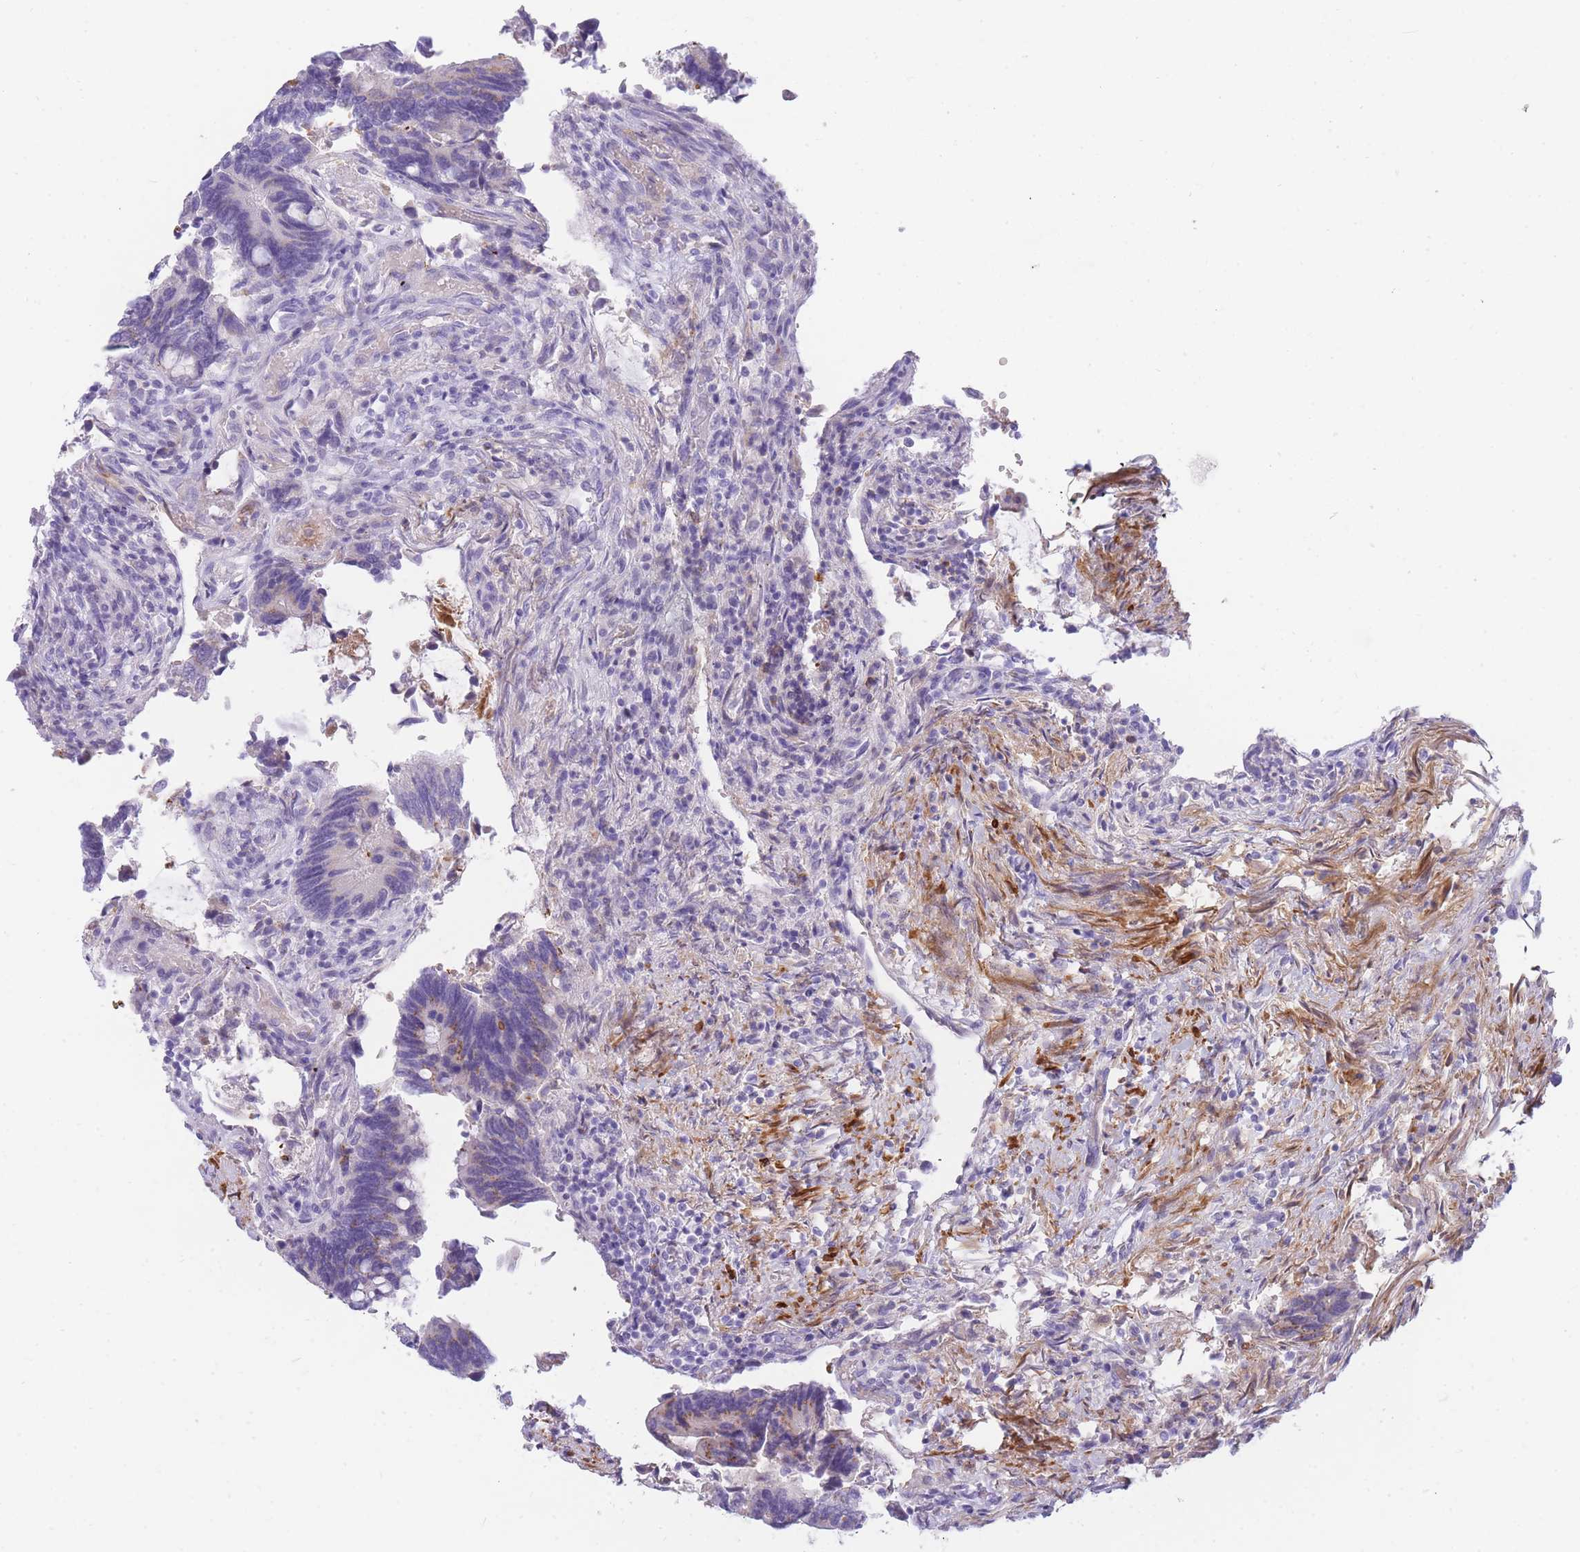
{"staining": {"intensity": "negative", "quantity": "none", "location": "none"}, "tissue": "colorectal cancer", "cell_type": "Tumor cells", "image_type": "cancer", "snomed": [{"axis": "morphology", "description": "Adenocarcinoma, NOS"}, {"axis": "topography", "description": "Colon"}], "caption": "Tumor cells show no significant positivity in adenocarcinoma (colorectal).", "gene": "NKX1-2", "patient": {"sex": "male", "age": 87}}